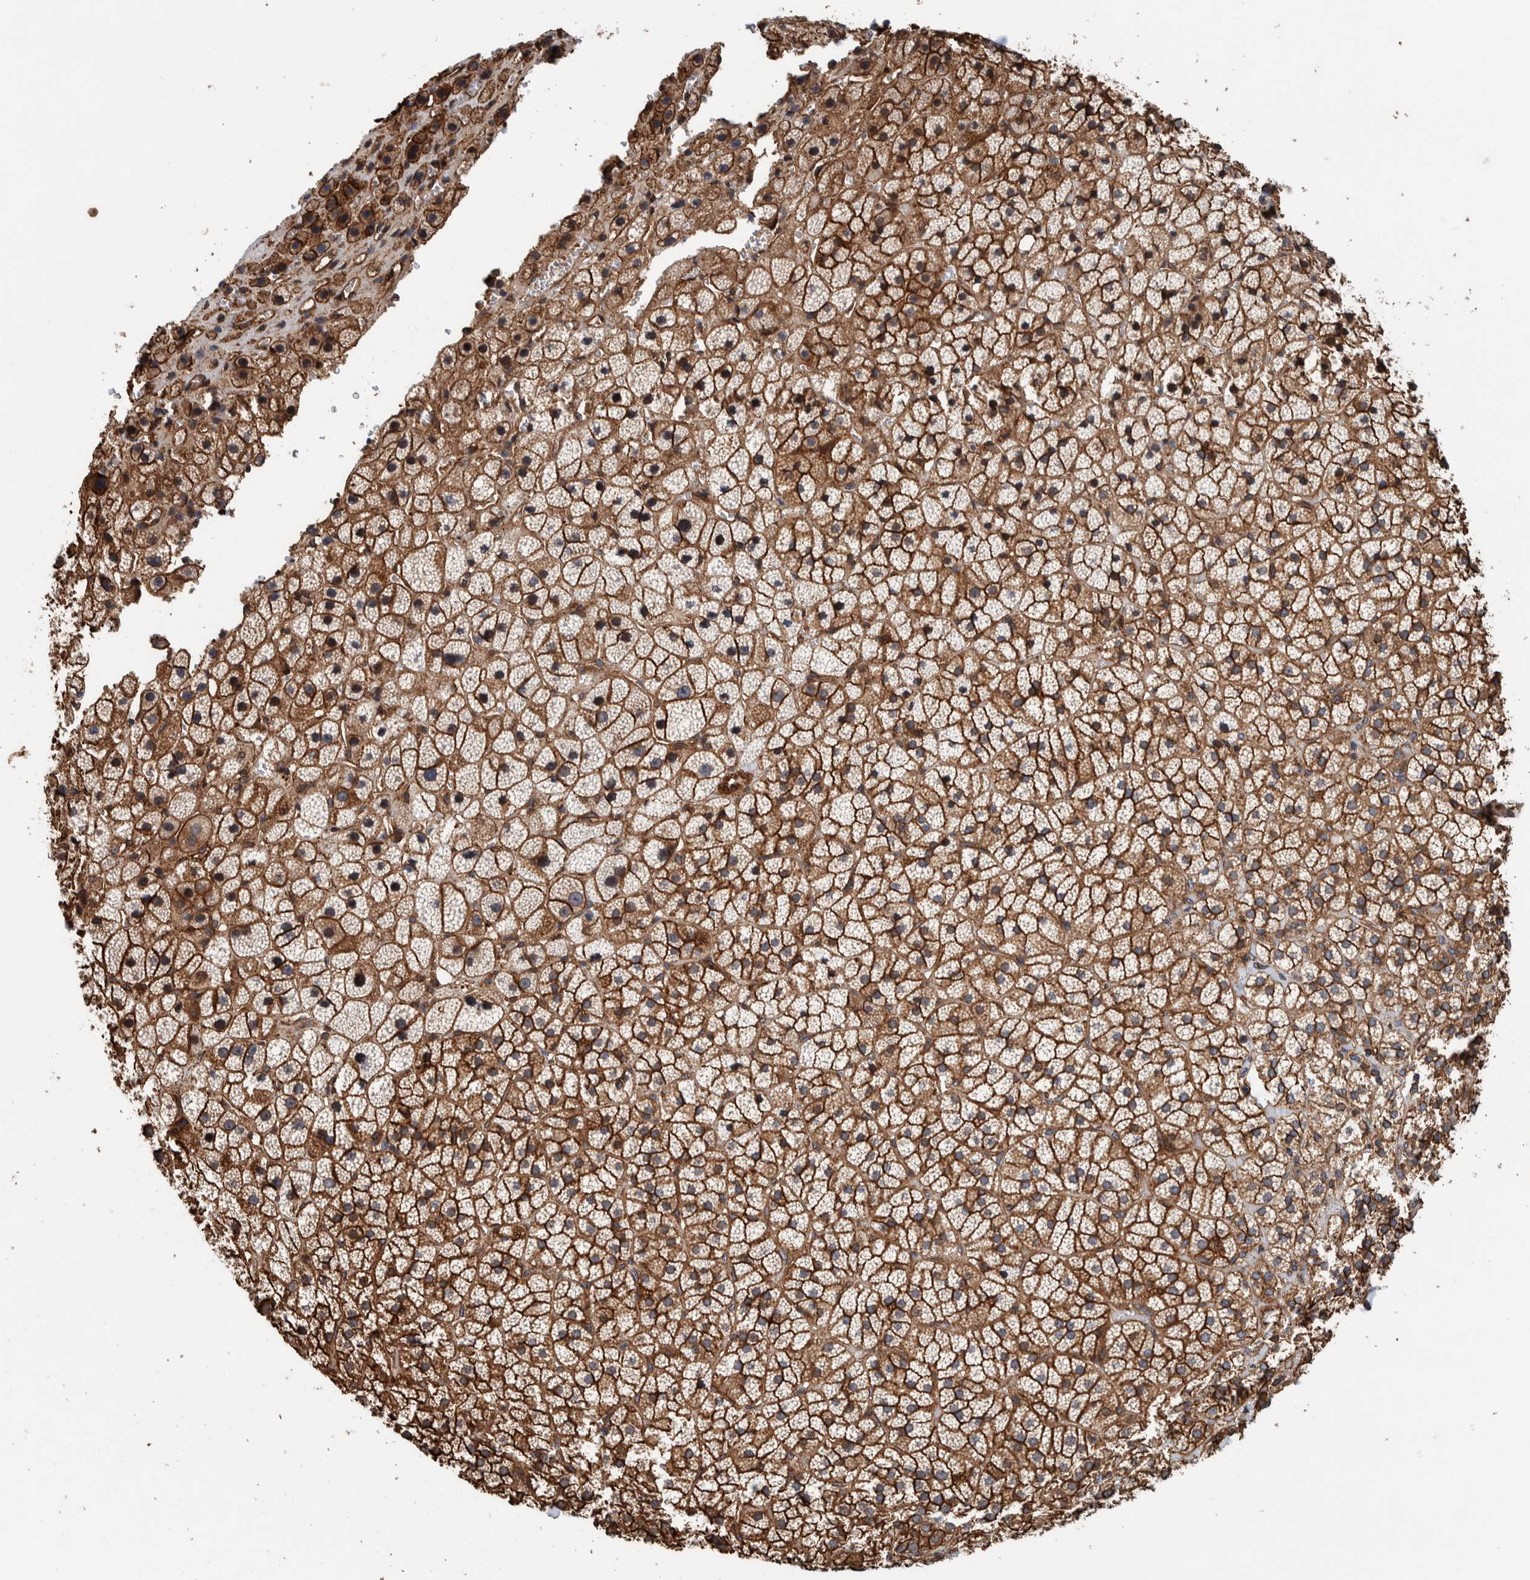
{"staining": {"intensity": "strong", "quantity": ">75%", "location": "cytoplasmic/membranous"}, "tissue": "adrenal gland", "cell_type": "Glandular cells", "image_type": "normal", "snomed": [{"axis": "morphology", "description": "Normal tissue, NOS"}, {"axis": "topography", "description": "Adrenal gland"}], "caption": "IHC micrograph of normal adrenal gland: human adrenal gland stained using immunohistochemistry shows high levels of strong protein expression localized specifically in the cytoplasmic/membranous of glandular cells, appearing as a cytoplasmic/membranous brown color.", "gene": "PKD1L1", "patient": {"sex": "female", "age": 44}}